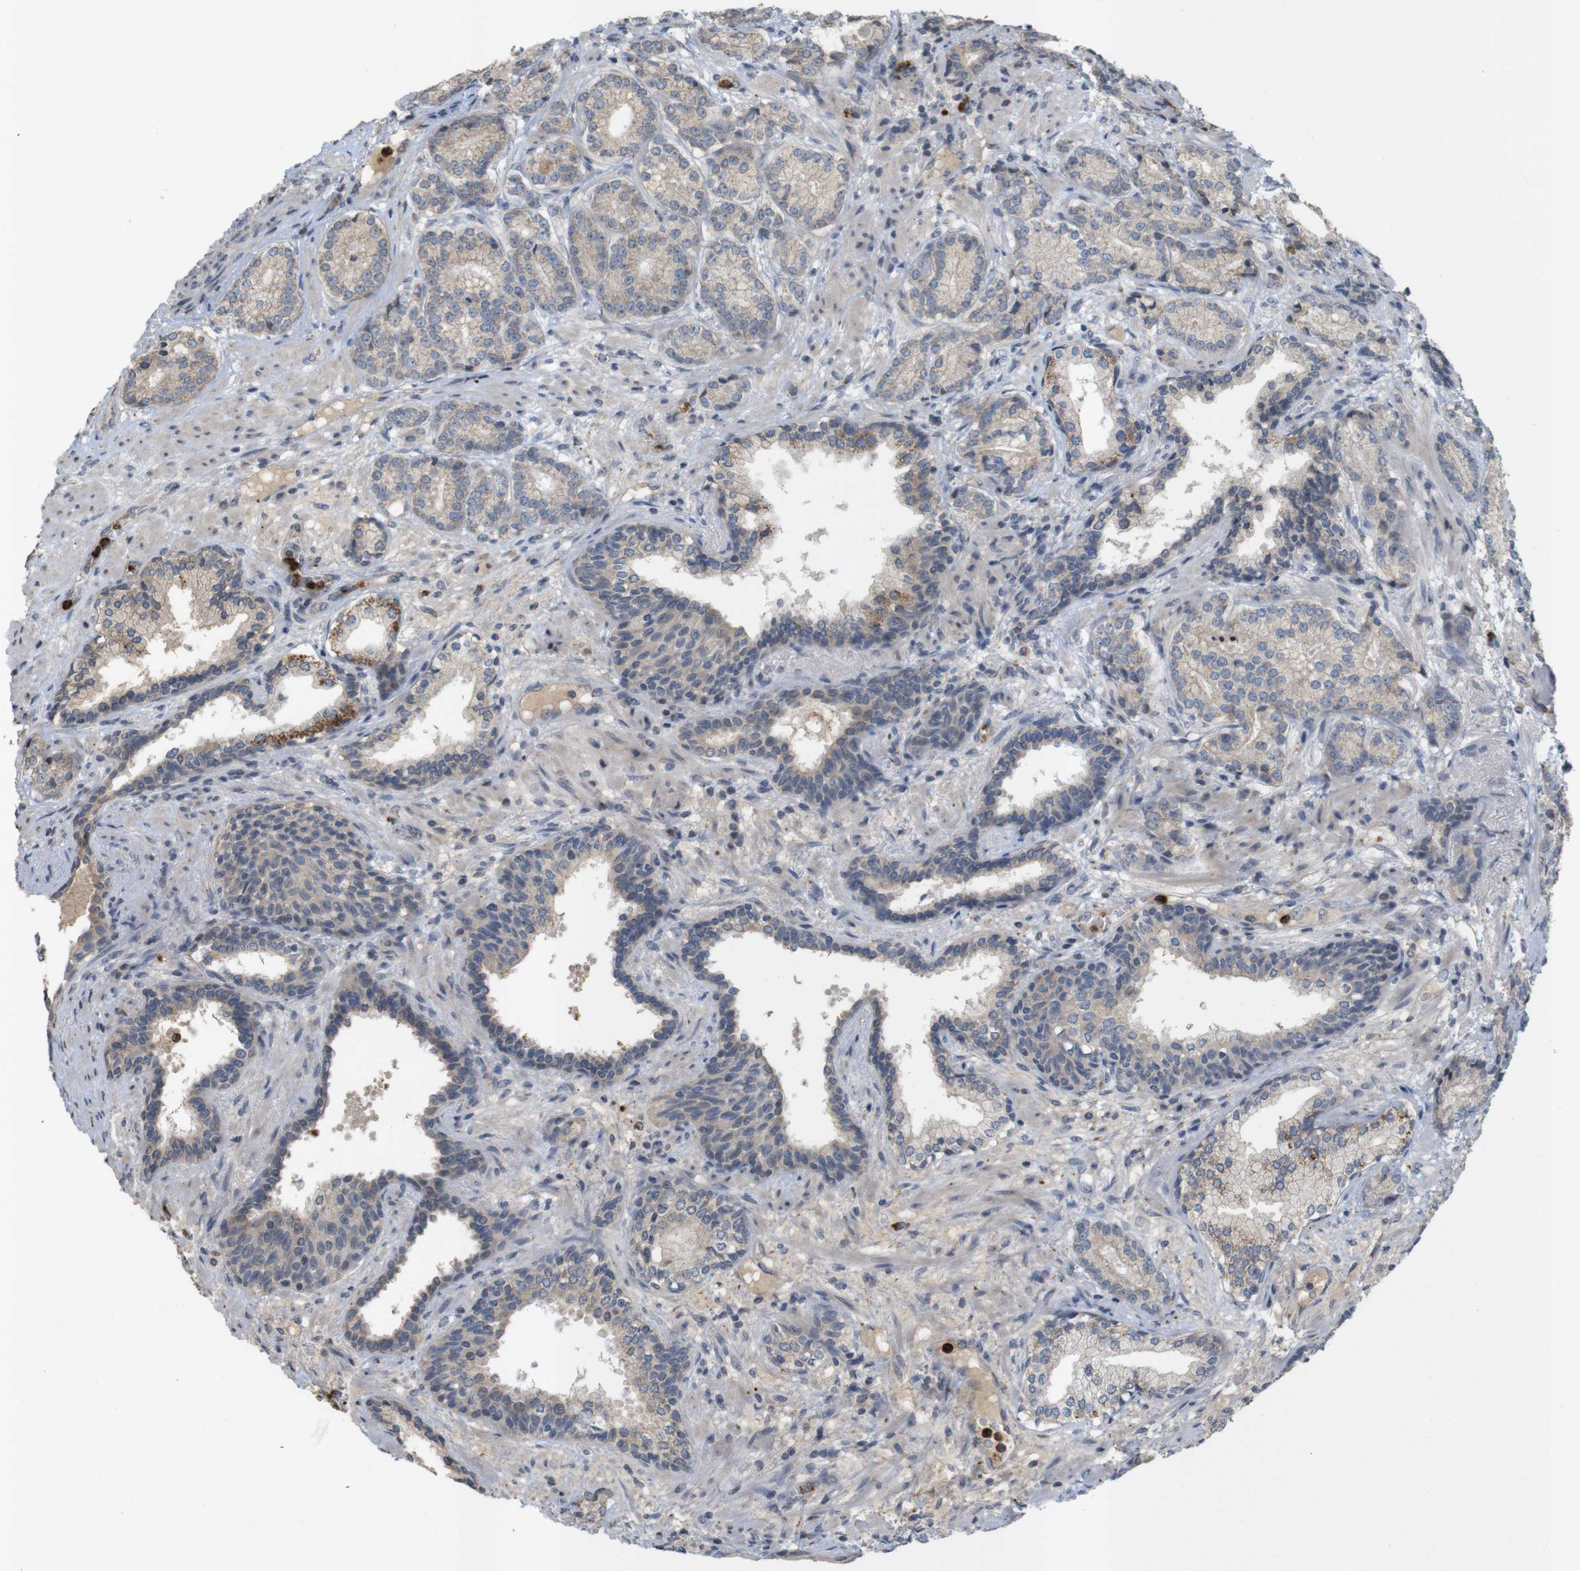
{"staining": {"intensity": "weak", "quantity": ">75%", "location": "cytoplasmic/membranous"}, "tissue": "prostate cancer", "cell_type": "Tumor cells", "image_type": "cancer", "snomed": [{"axis": "morphology", "description": "Adenocarcinoma, High grade"}, {"axis": "topography", "description": "Prostate"}], "caption": "A brown stain shows weak cytoplasmic/membranous staining of a protein in prostate cancer tumor cells. The protein is stained brown, and the nuclei are stained in blue (DAB IHC with brightfield microscopy, high magnification).", "gene": "TSPAN14", "patient": {"sex": "male", "age": 61}}